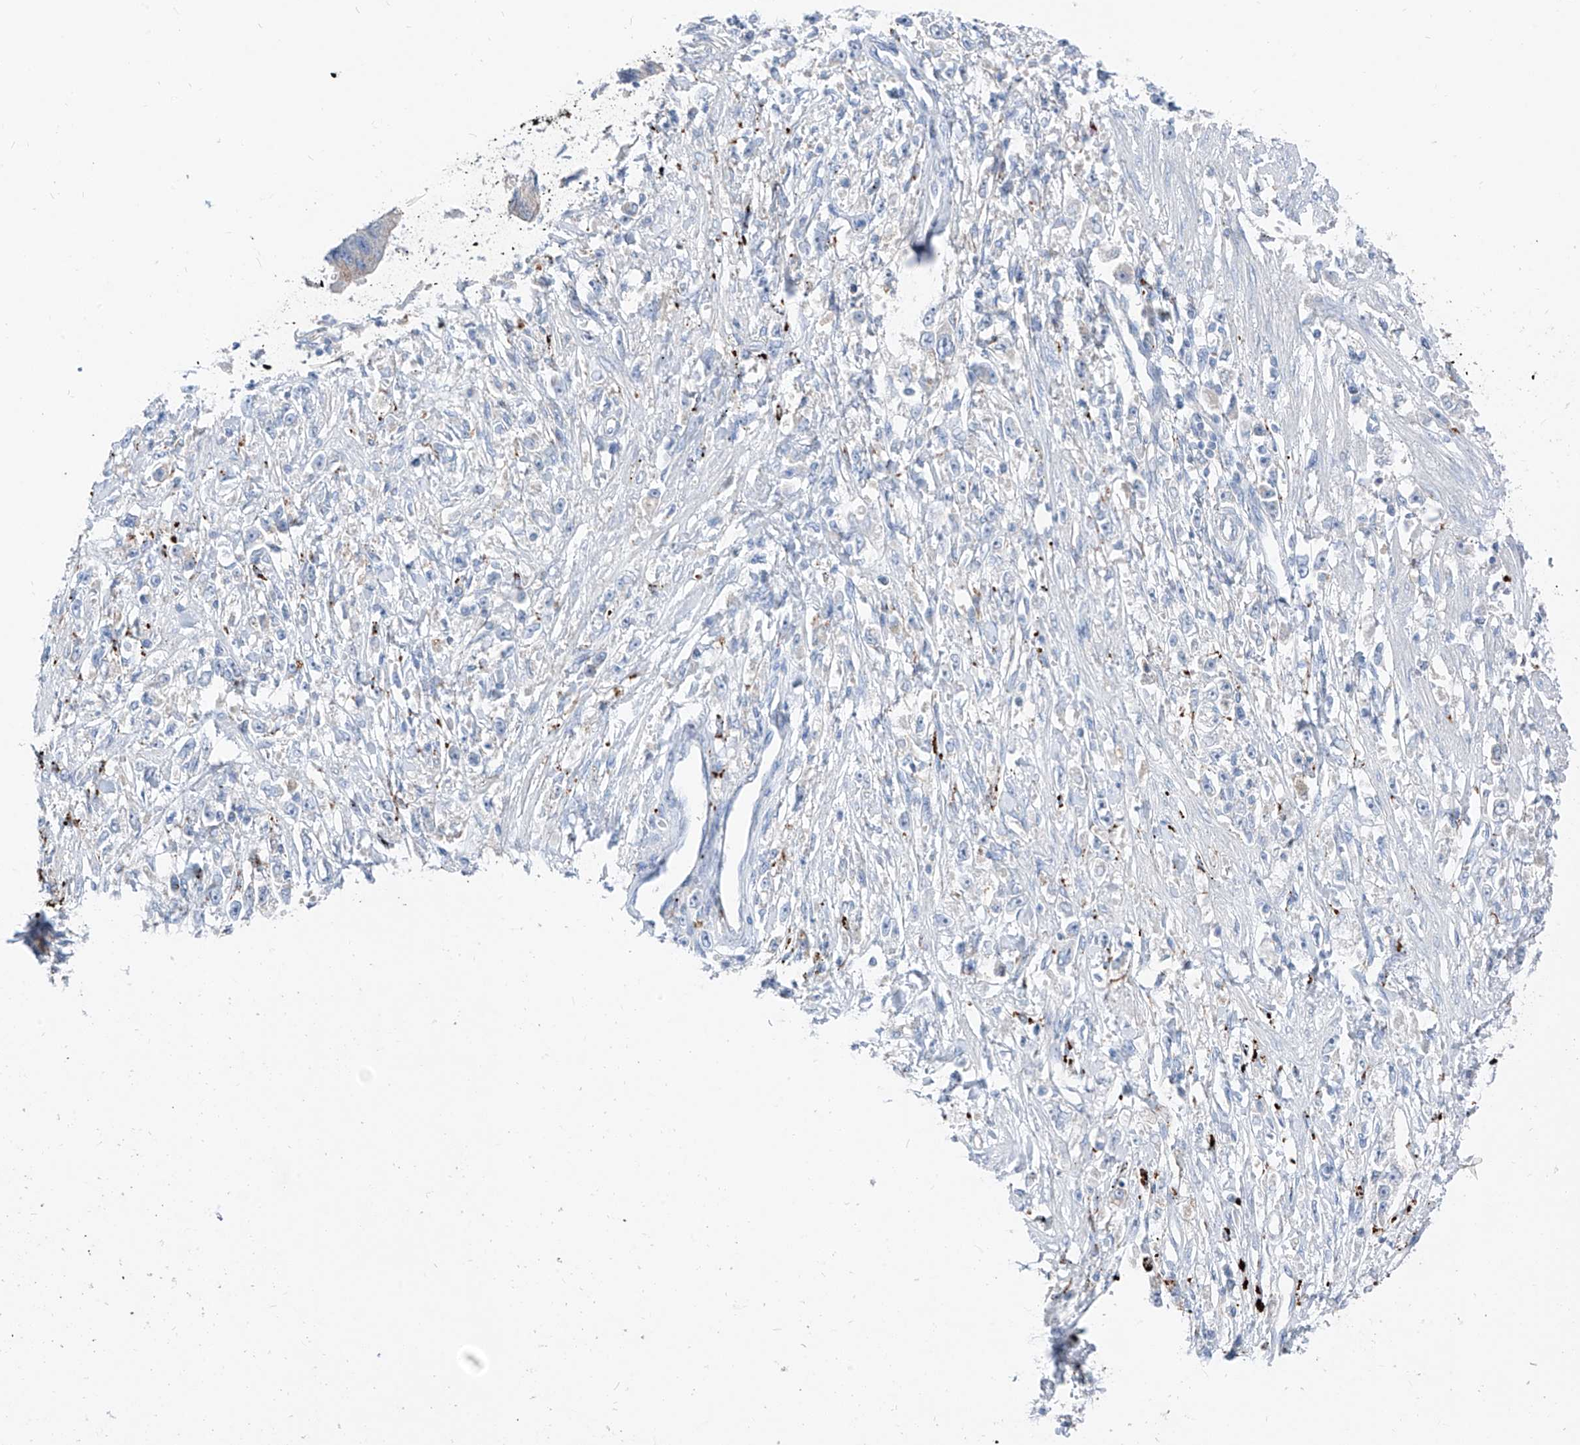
{"staining": {"intensity": "negative", "quantity": "none", "location": "none"}, "tissue": "stomach cancer", "cell_type": "Tumor cells", "image_type": "cancer", "snomed": [{"axis": "morphology", "description": "Adenocarcinoma, NOS"}, {"axis": "topography", "description": "Stomach"}], "caption": "Tumor cells are negative for protein expression in human stomach cancer.", "gene": "GPR137C", "patient": {"sex": "female", "age": 59}}